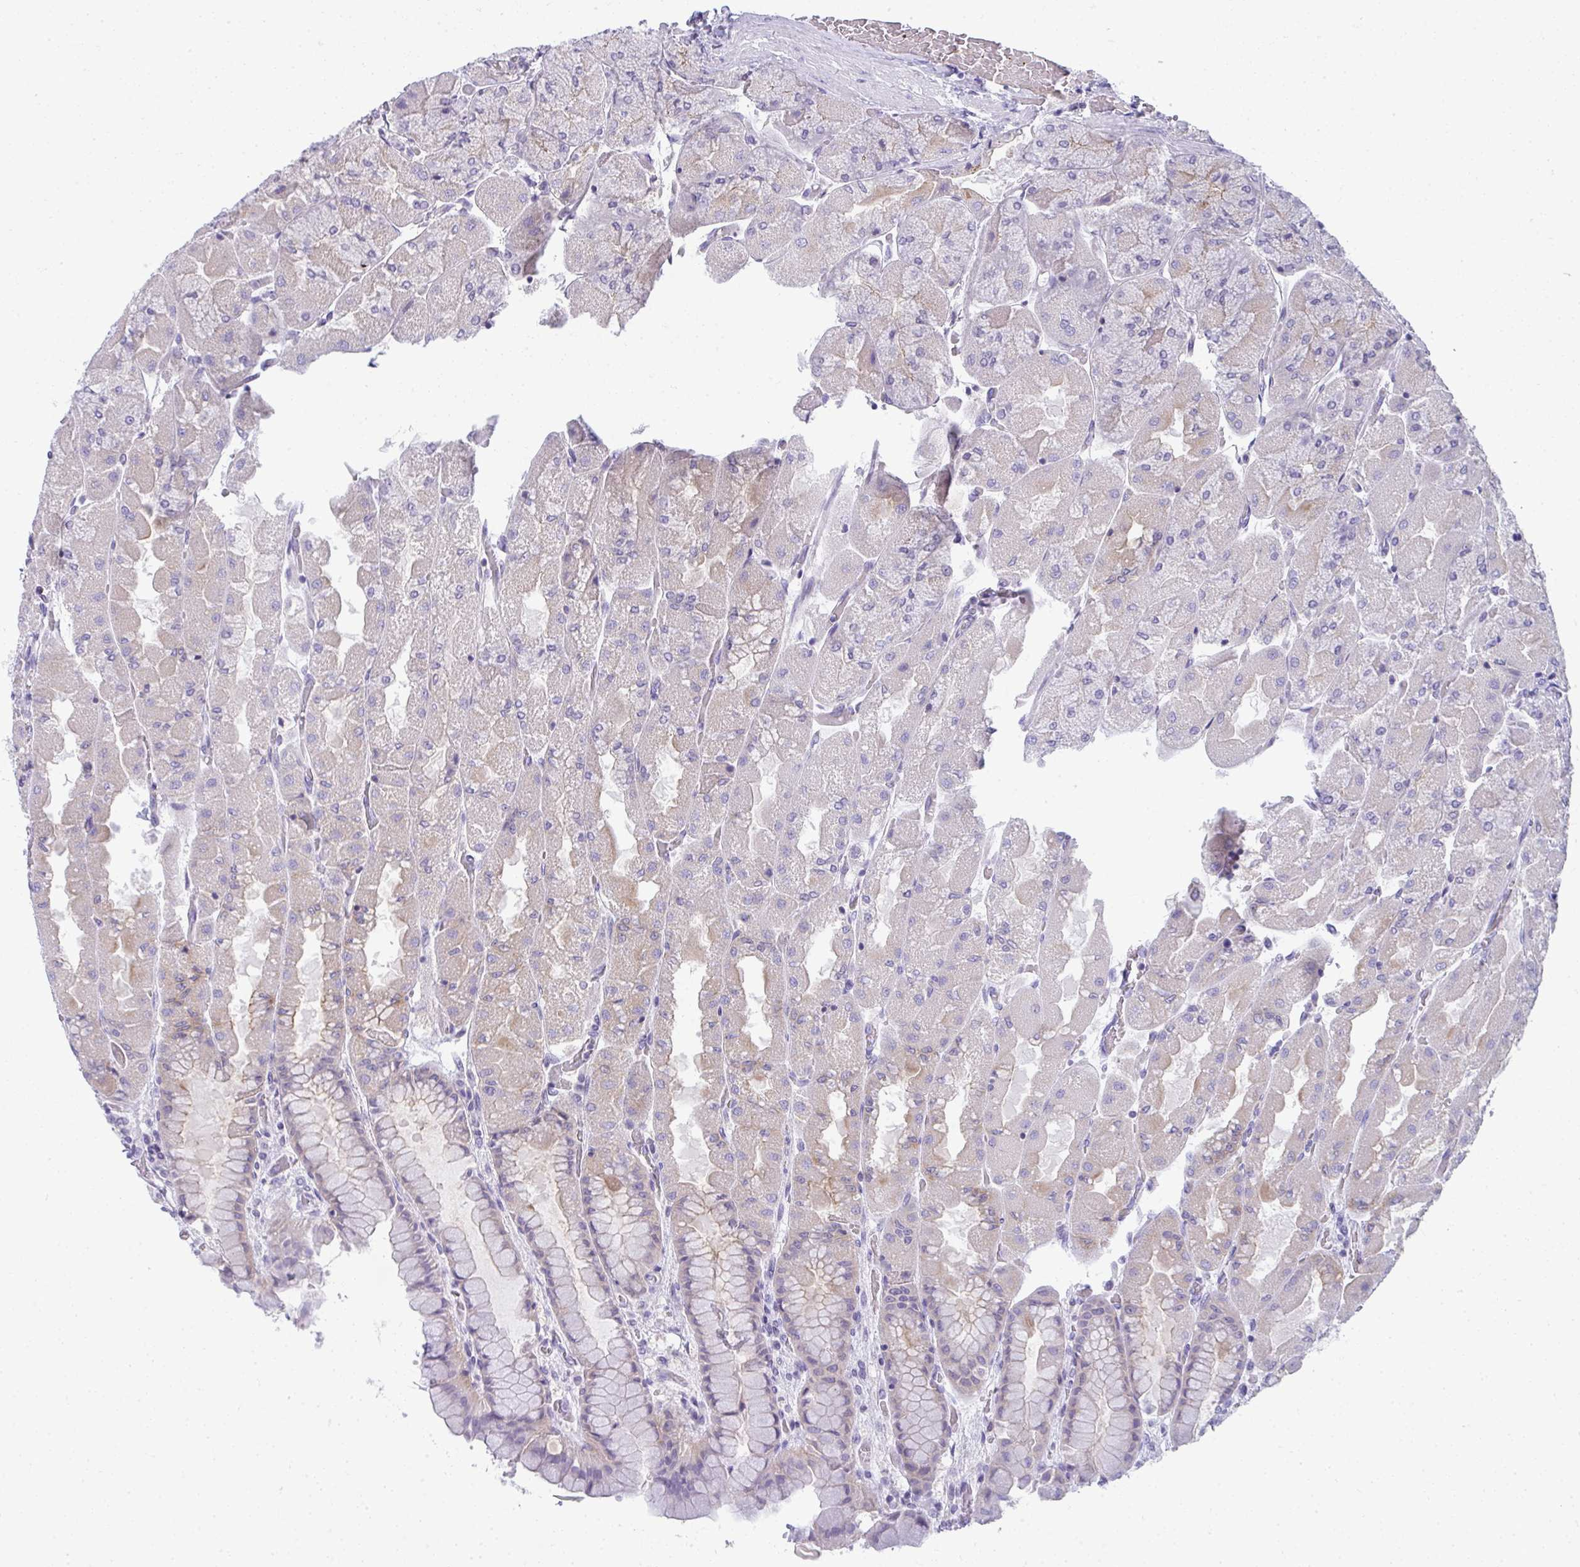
{"staining": {"intensity": "moderate", "quantity": "<25%", "location": "cytoplasmic/membranous"}, "tissue": "stomach", "cell_type": "Glandular cells", "image_type": "normal", "snomed": [{"axis": "morphology", "description": "Normal tissue, NOS"}, {"axis": "topography", "description": "Stomach"}], "caption": "Protein staining demonstrates moderate cytoplasmic/membranous expression in about <25% of glandular cells in unremarkable stomach.", "gene": "VPS4B", "patient": {"sex": "female", "age": 61}}